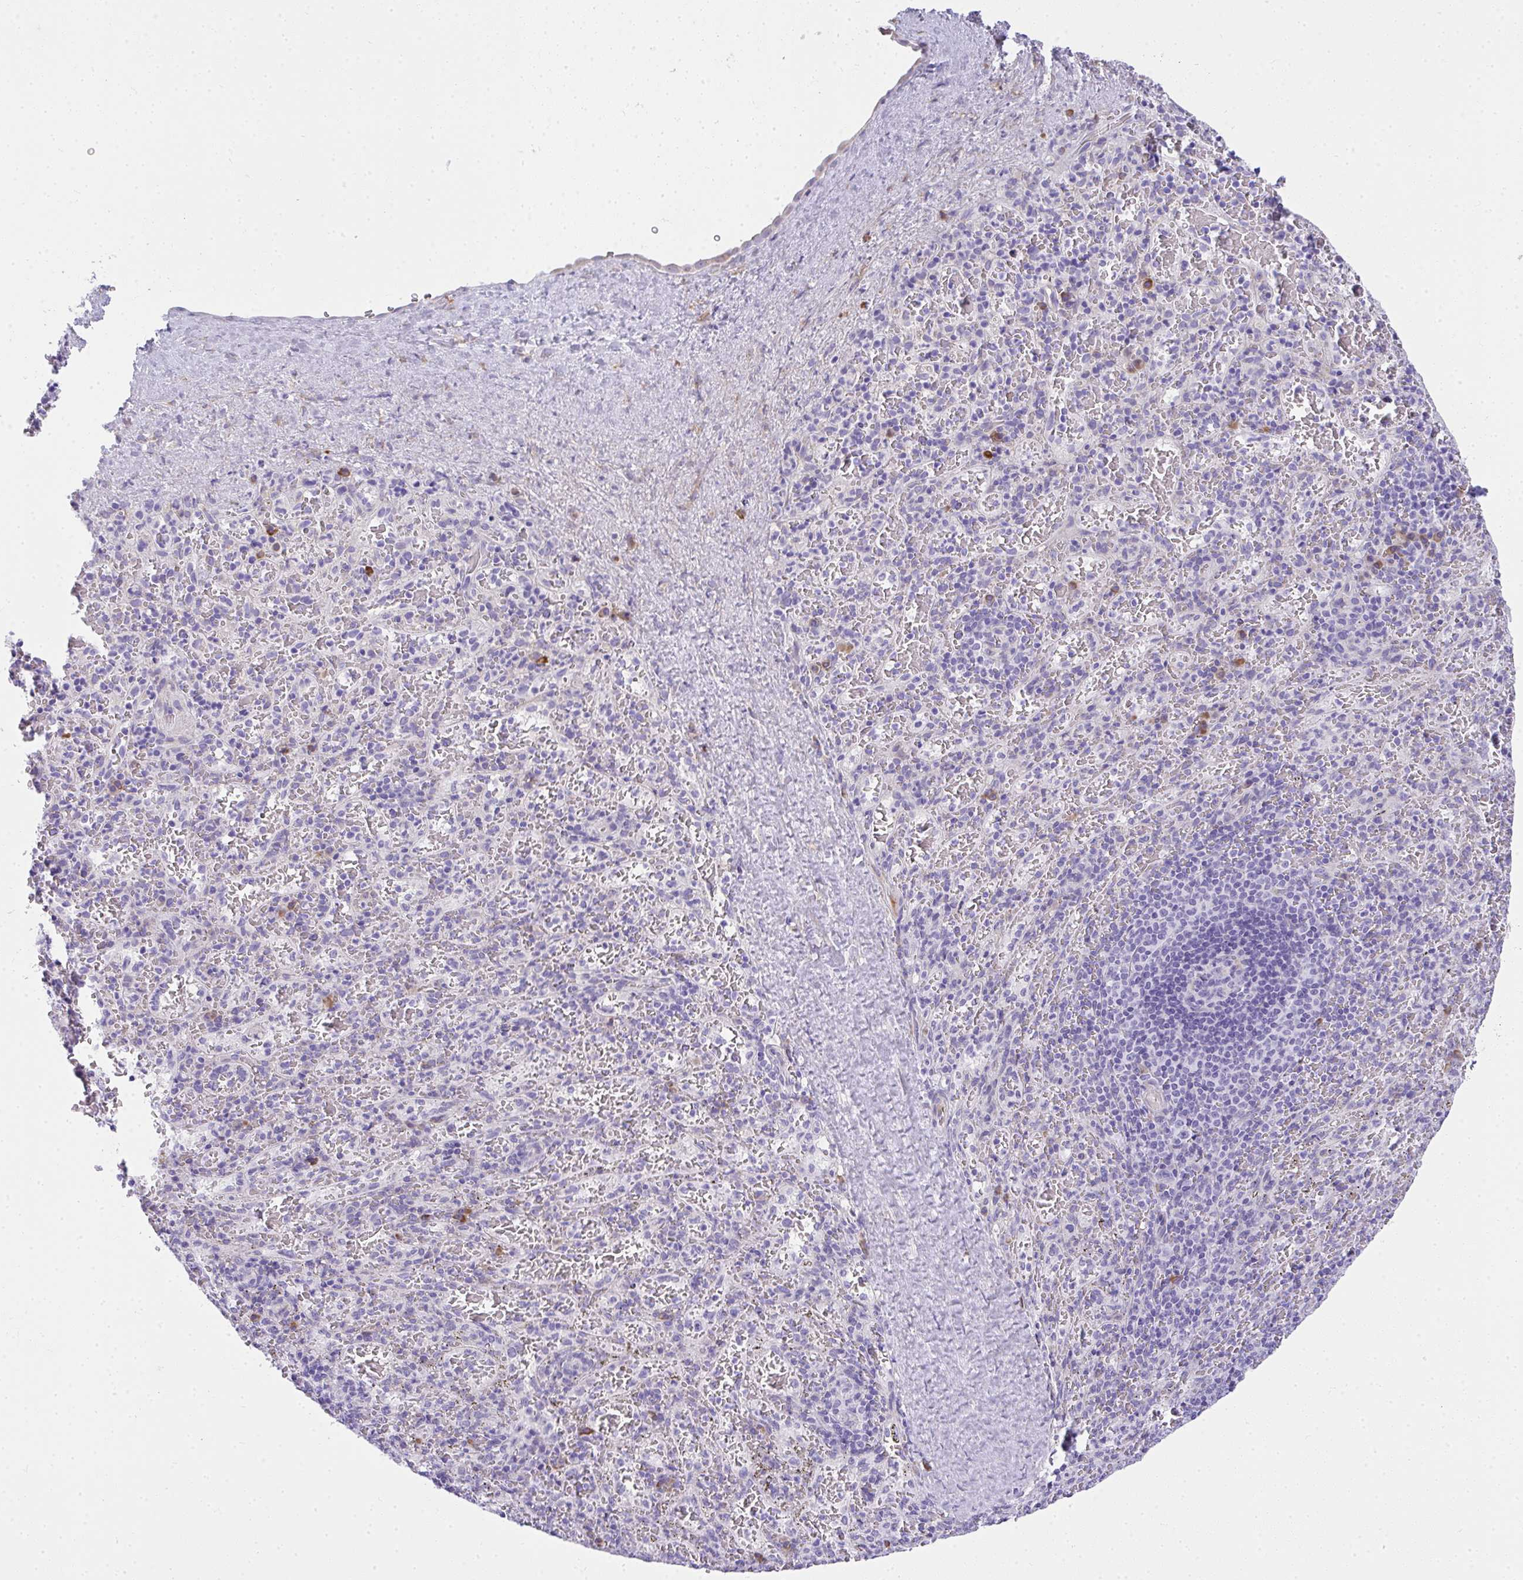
{"staining": {"intensity": "negative", "quantity": "none", "location": "none"}, "tissue": "spleen", "cell_type": "Cells in red pulp", "image_type": "normal", "snomed": [{"axis": "morphology", "description": "Normal tissue, NOS"}, {"axis": "topography", "description": "Spleen"}], "caption": "Immunohistochemistry photomicrograph of benign spleen: human spleen stained with DAB (3,3'-diaminobenzidine) displays no significant protein expression in cells in red pulp. (Immunohistochemistry (ihc), brightfield microscopy, high magnification).", "gene": "ADRA2C", "patient": {"sex": "male", "age": 57}}